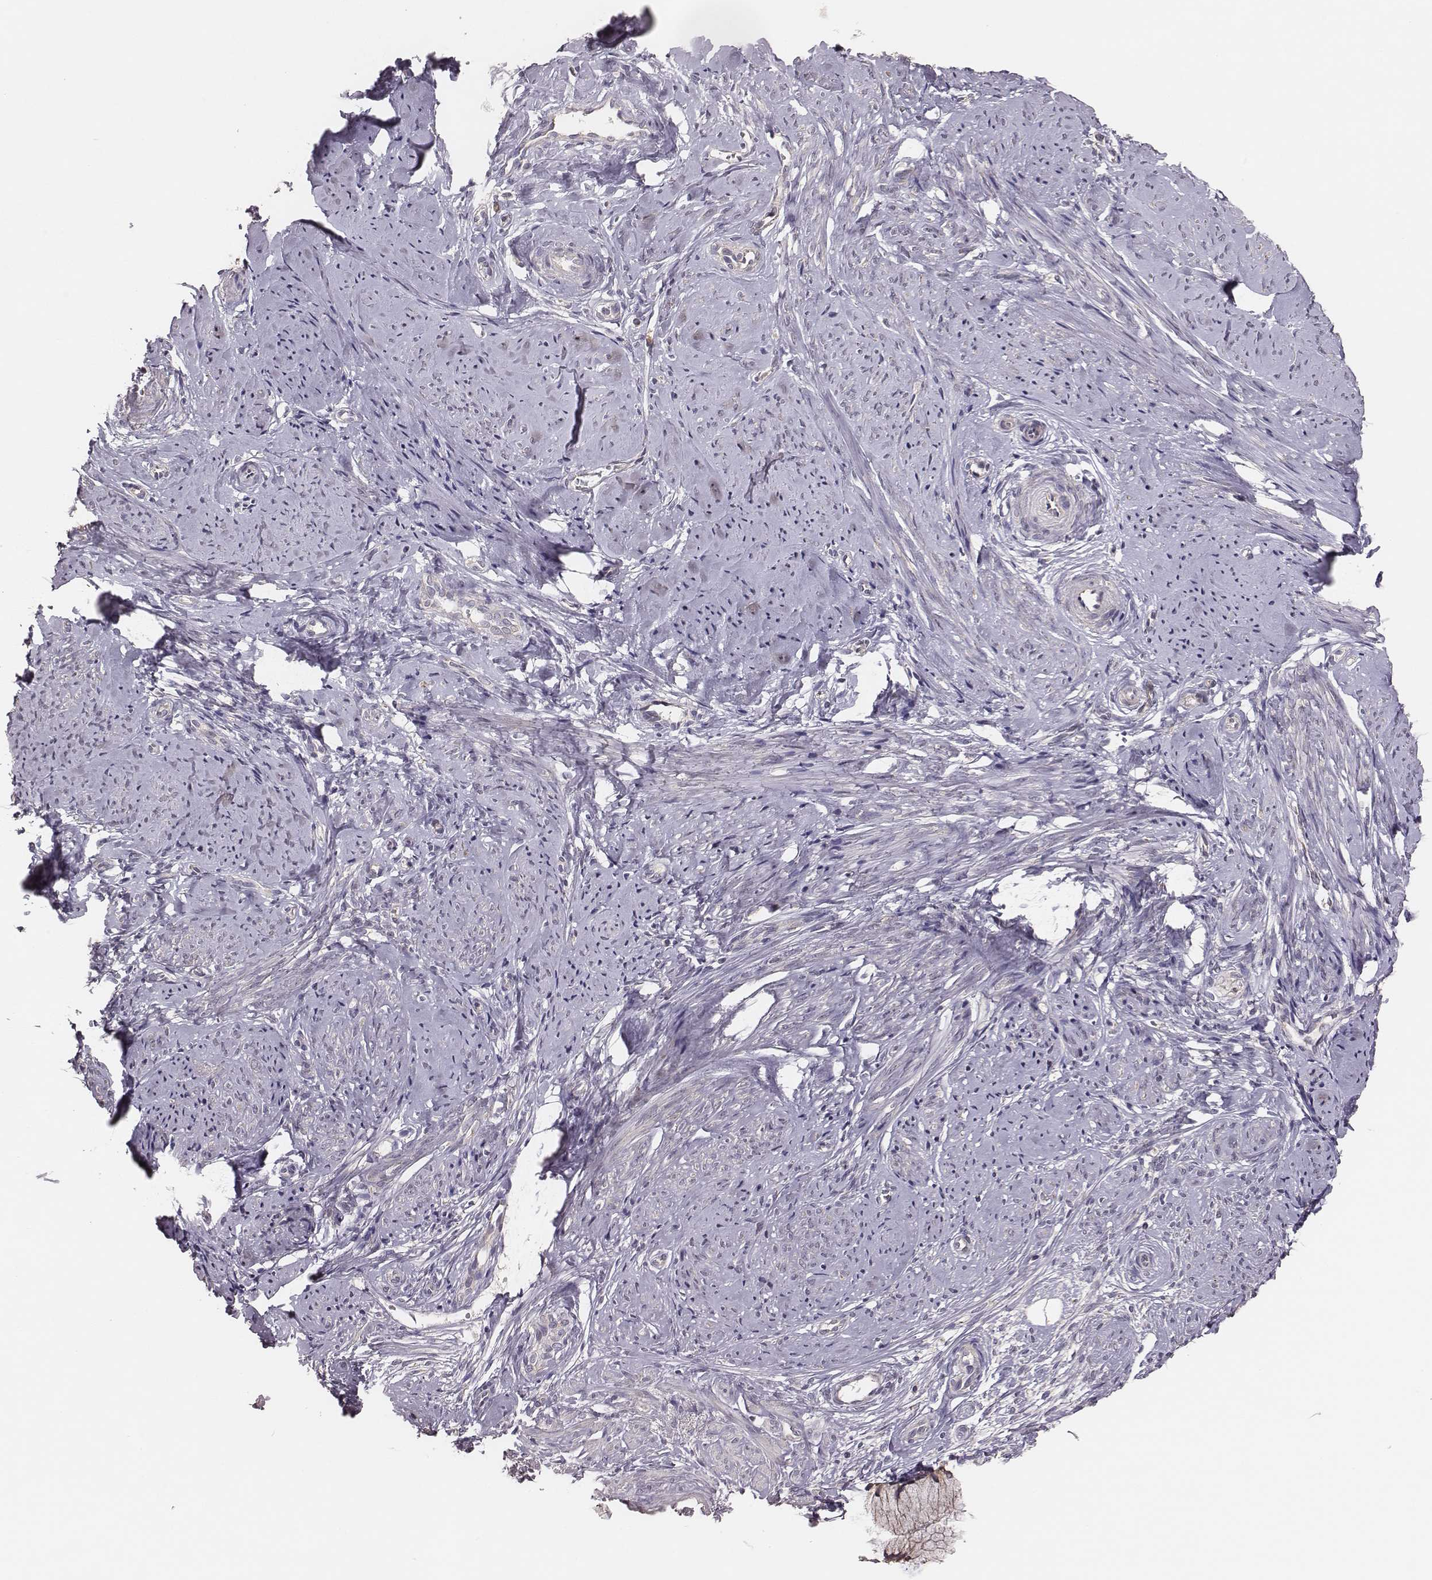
{"staining": {"intensity": "negative", "quantity": "none", "location": "none"}, "tissue": "smooth muscle", "cell_type": "Smooth muscle cells", "image_type": "normal", "snomed": [{"axis": "morphology", "description": "Normal tissue, NOS"}, {"axis": "topography", "description": "Smooth muscle"}], "caption": "Immunohistochemistry of unremarkable smooth muscle shows no staining in smooth muscle cells. Brightfield microscopy of immunohistochemistry stained with DAB (3,3'-diaminobenzidine) (brown) and hematoxylin (blue), captured at high magnification.", "gene": "HAVCR1", "patient": {"sex": "female", "age": 48}}